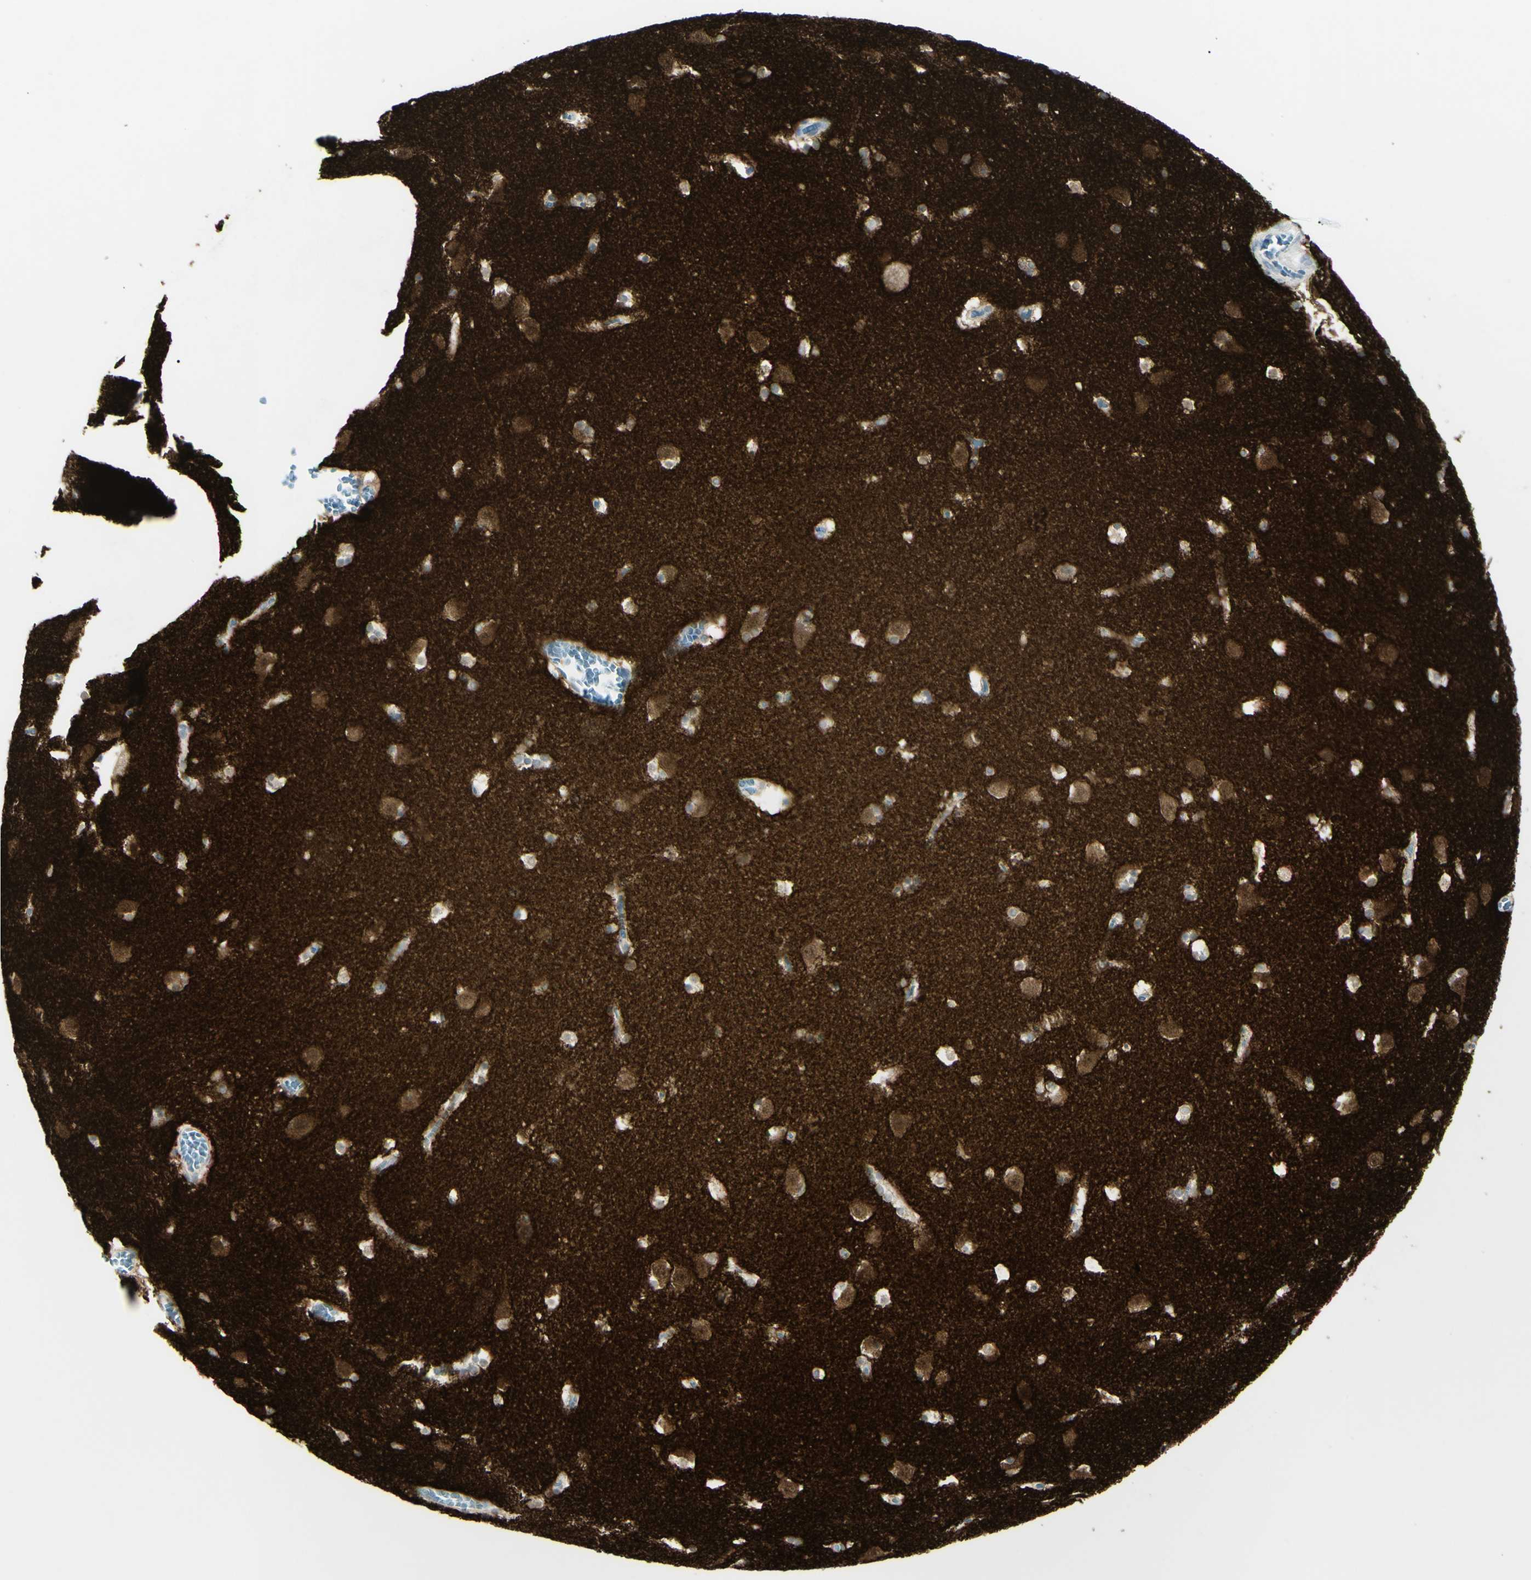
{"staining": {"intensity": "negative", "quantity": "none", "location": "none"}, "tissue": "caudate", "cell_type": "Glial cells", "image_type": "normal", "snomed": [{"axis": "morphology", "description": "Normal tissue, NOS"}, {"axis": "topography", "description": "Lateral ventricle wall"}], "caption": "Immunohistochemistry image of benign caudate: human caudate stained with DAB exhibits no significant protein staining in glial cells.", "gene": "SH3GL2", "patient": {"sex": "male", "age": 45}}